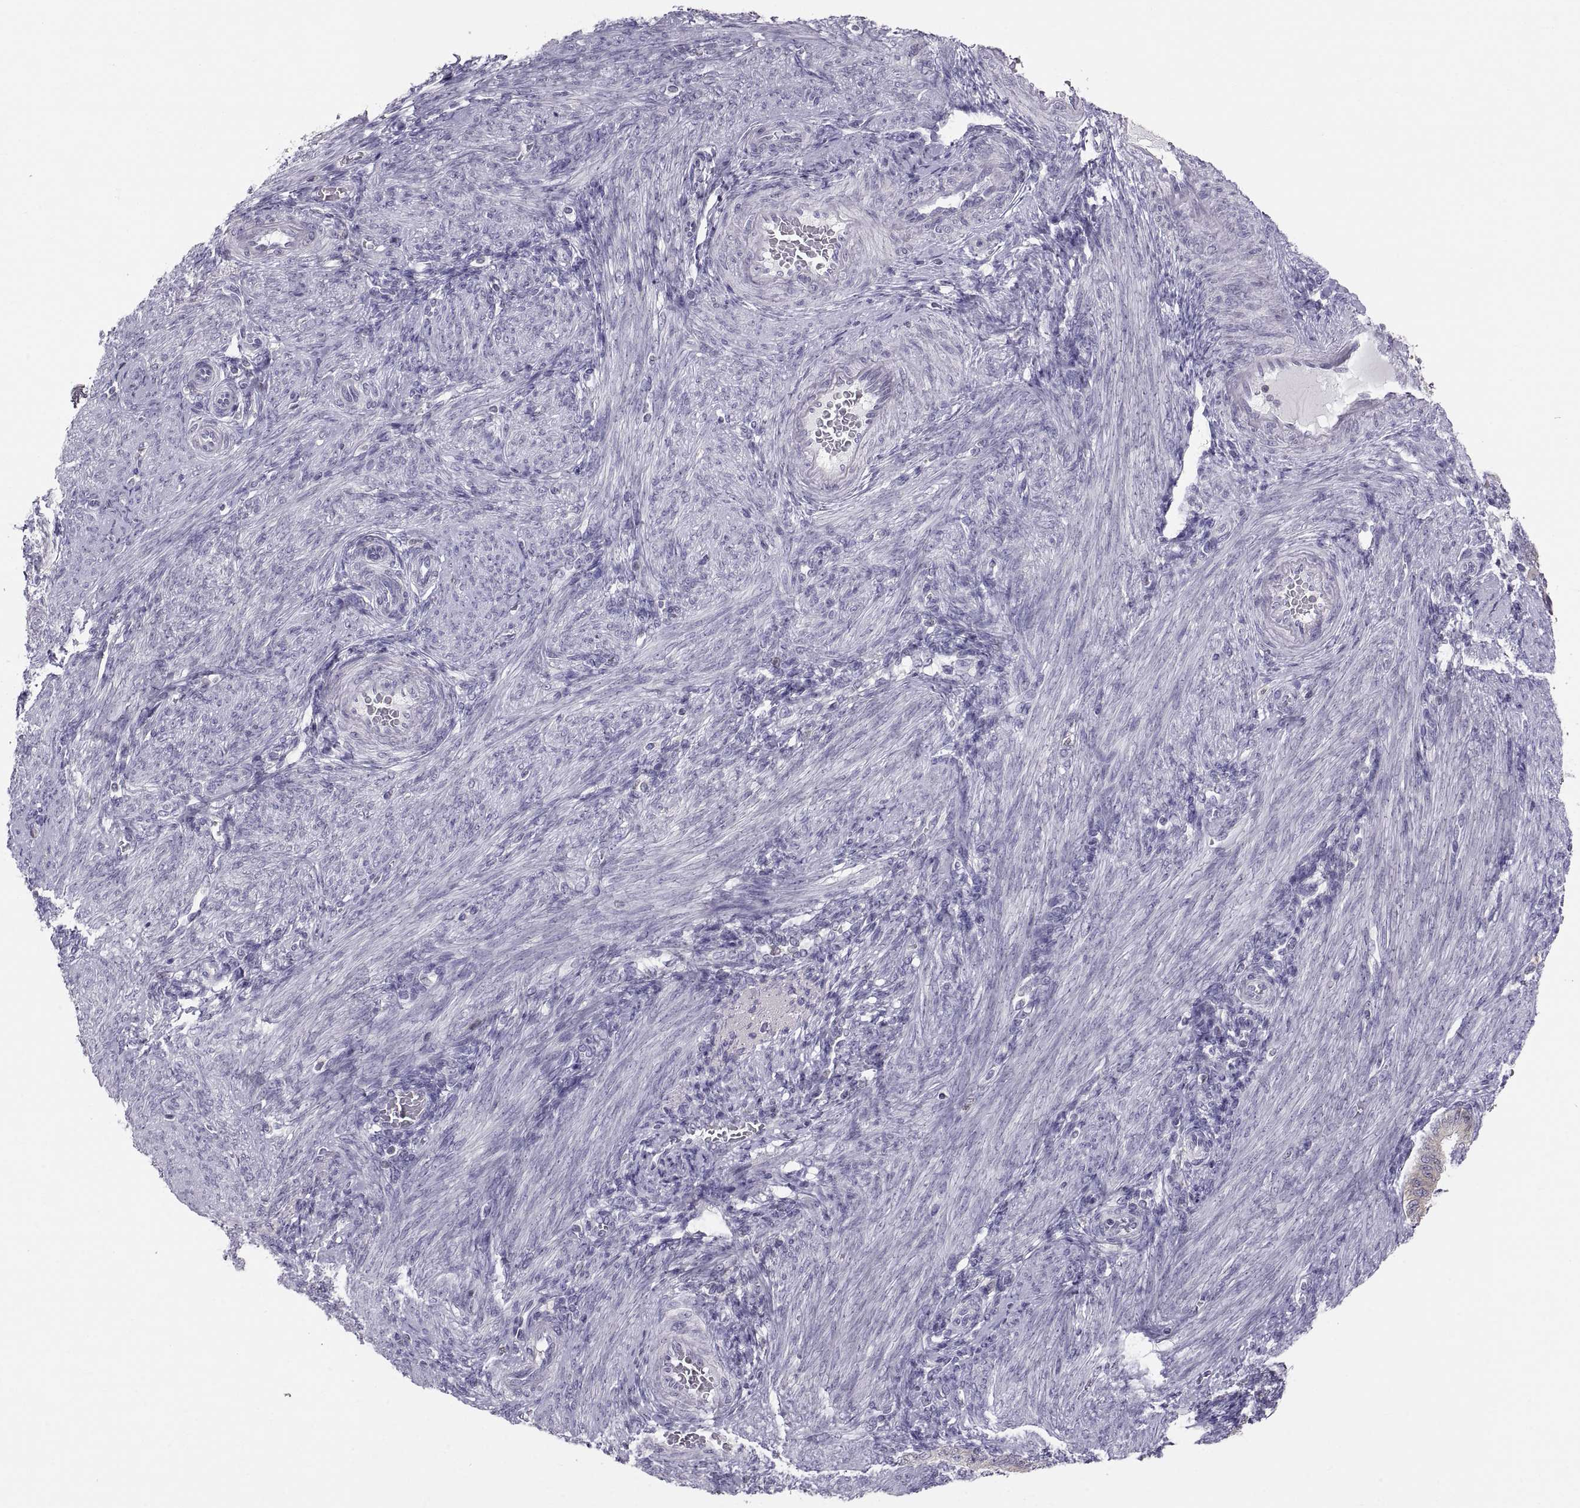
{"staining": {"intensity": "negative", "quantity": "none", "location": "none"}, "tissue": "endometrium", "cell_type": "Cells in endometrial stroma", "image_type": "normal", "snomed": [{"axis": "morphology", "description": "Normal tissue, NOS"}, {"axis": "topography", "description": "Endometrium"}], "caption": "This is an immunohistochemistry micrograph of normal human endometrium. There is no staining in cells in endometrial stroma.", "gene": "ERO1A", "patient": {"sex": "female", "age": 39}}